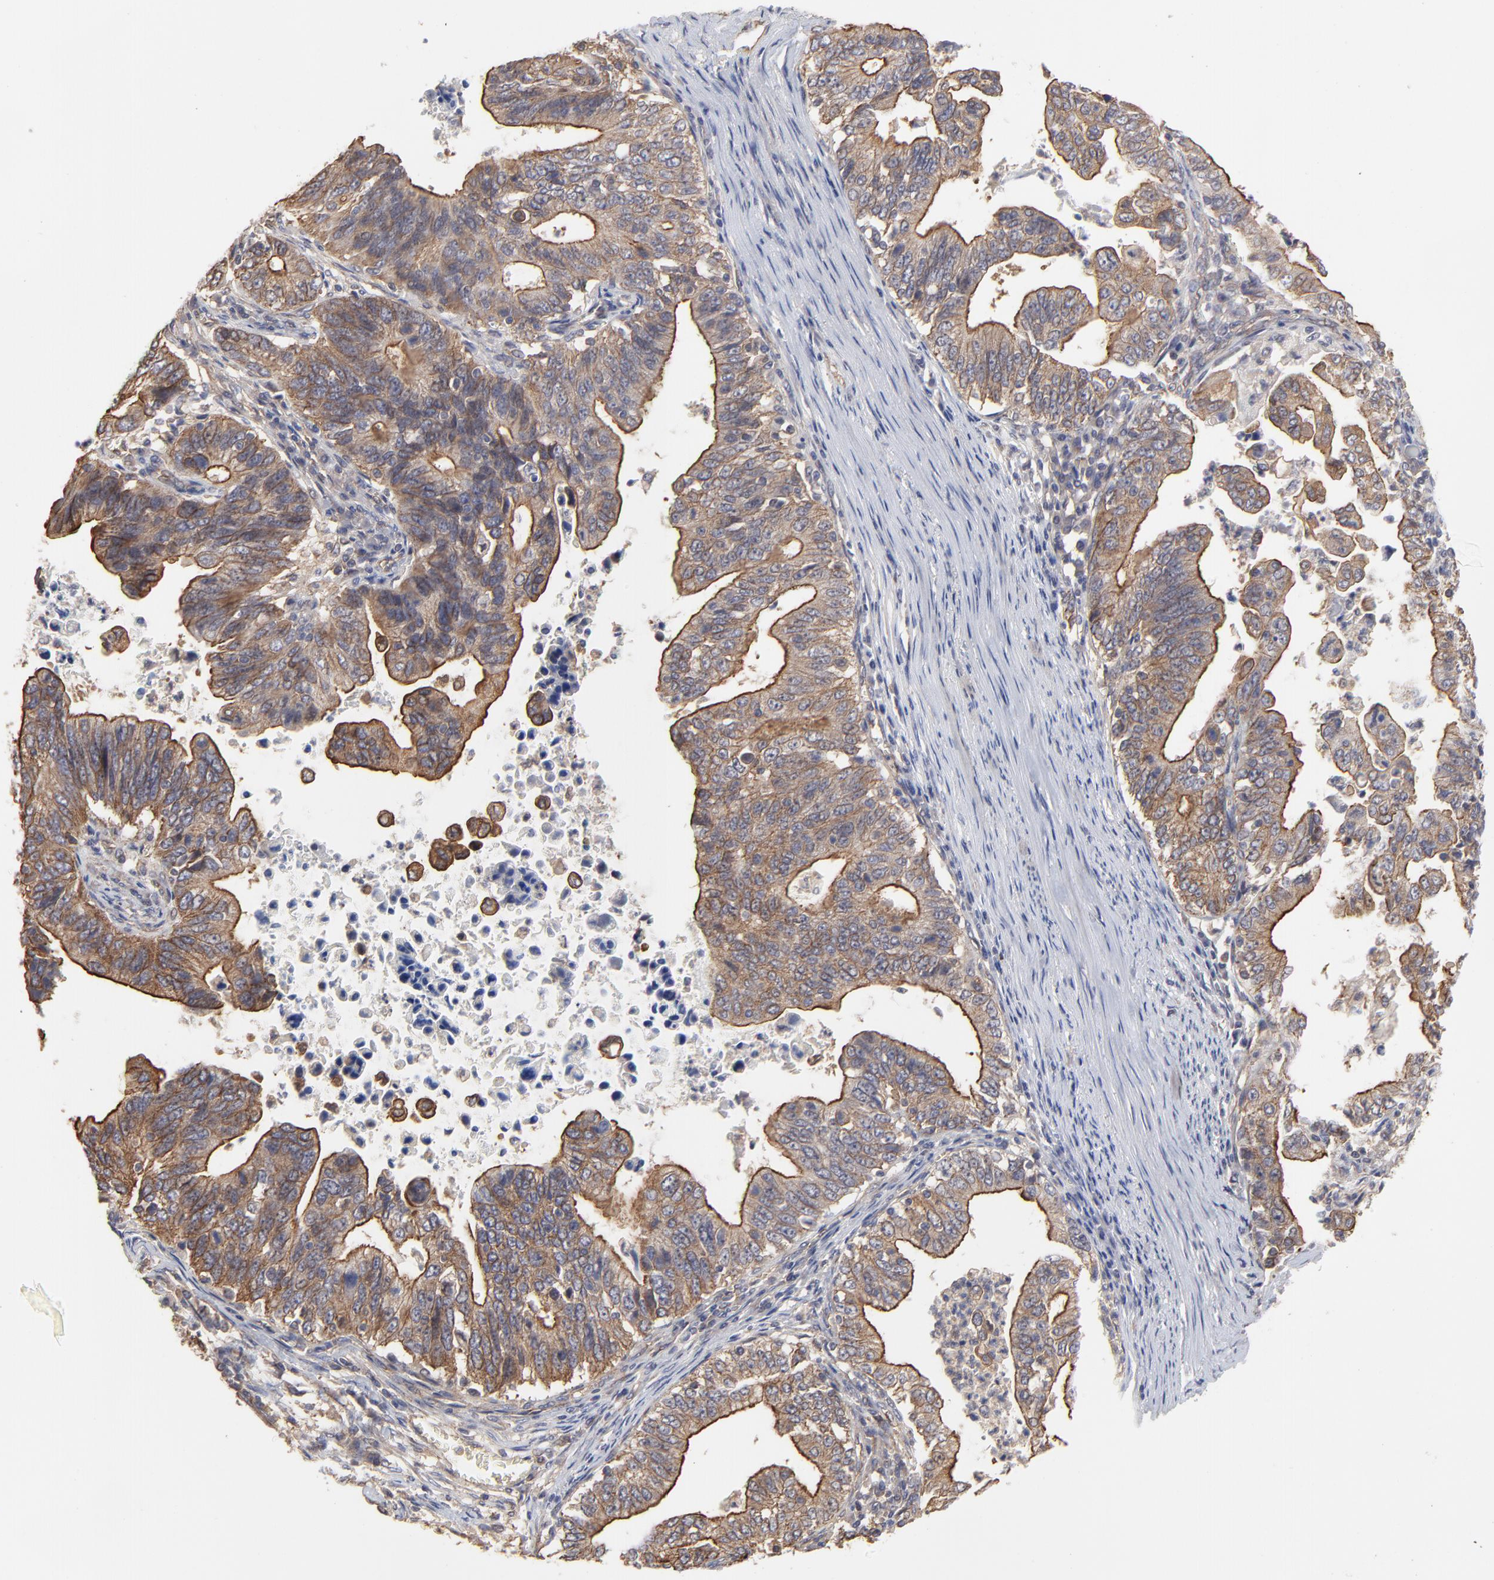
{"staining": {"intensity": "moderate", "quantity": ">75%", "location": "cytoplasmic/membranous"}, "tissue": "stomach cancer", "cell_type": "Tumor cells", "image_type": "cancer", "snomed": [{"axis": "morphology", "description": "Adenocarcinoma, NOS"}, {"axis": "topography", "description": "Stomach, upper"}], "caption": "DAB immunohistochemical staining of stomach cancer reveals moderate cytoplasmic/membranous protein staining in about >75% of tumor cells. (DAB = brown stain, brightfield microscopy at high magnification).", "gene": "ARMT1", "patient": {"sex": "female", "age": 50}}